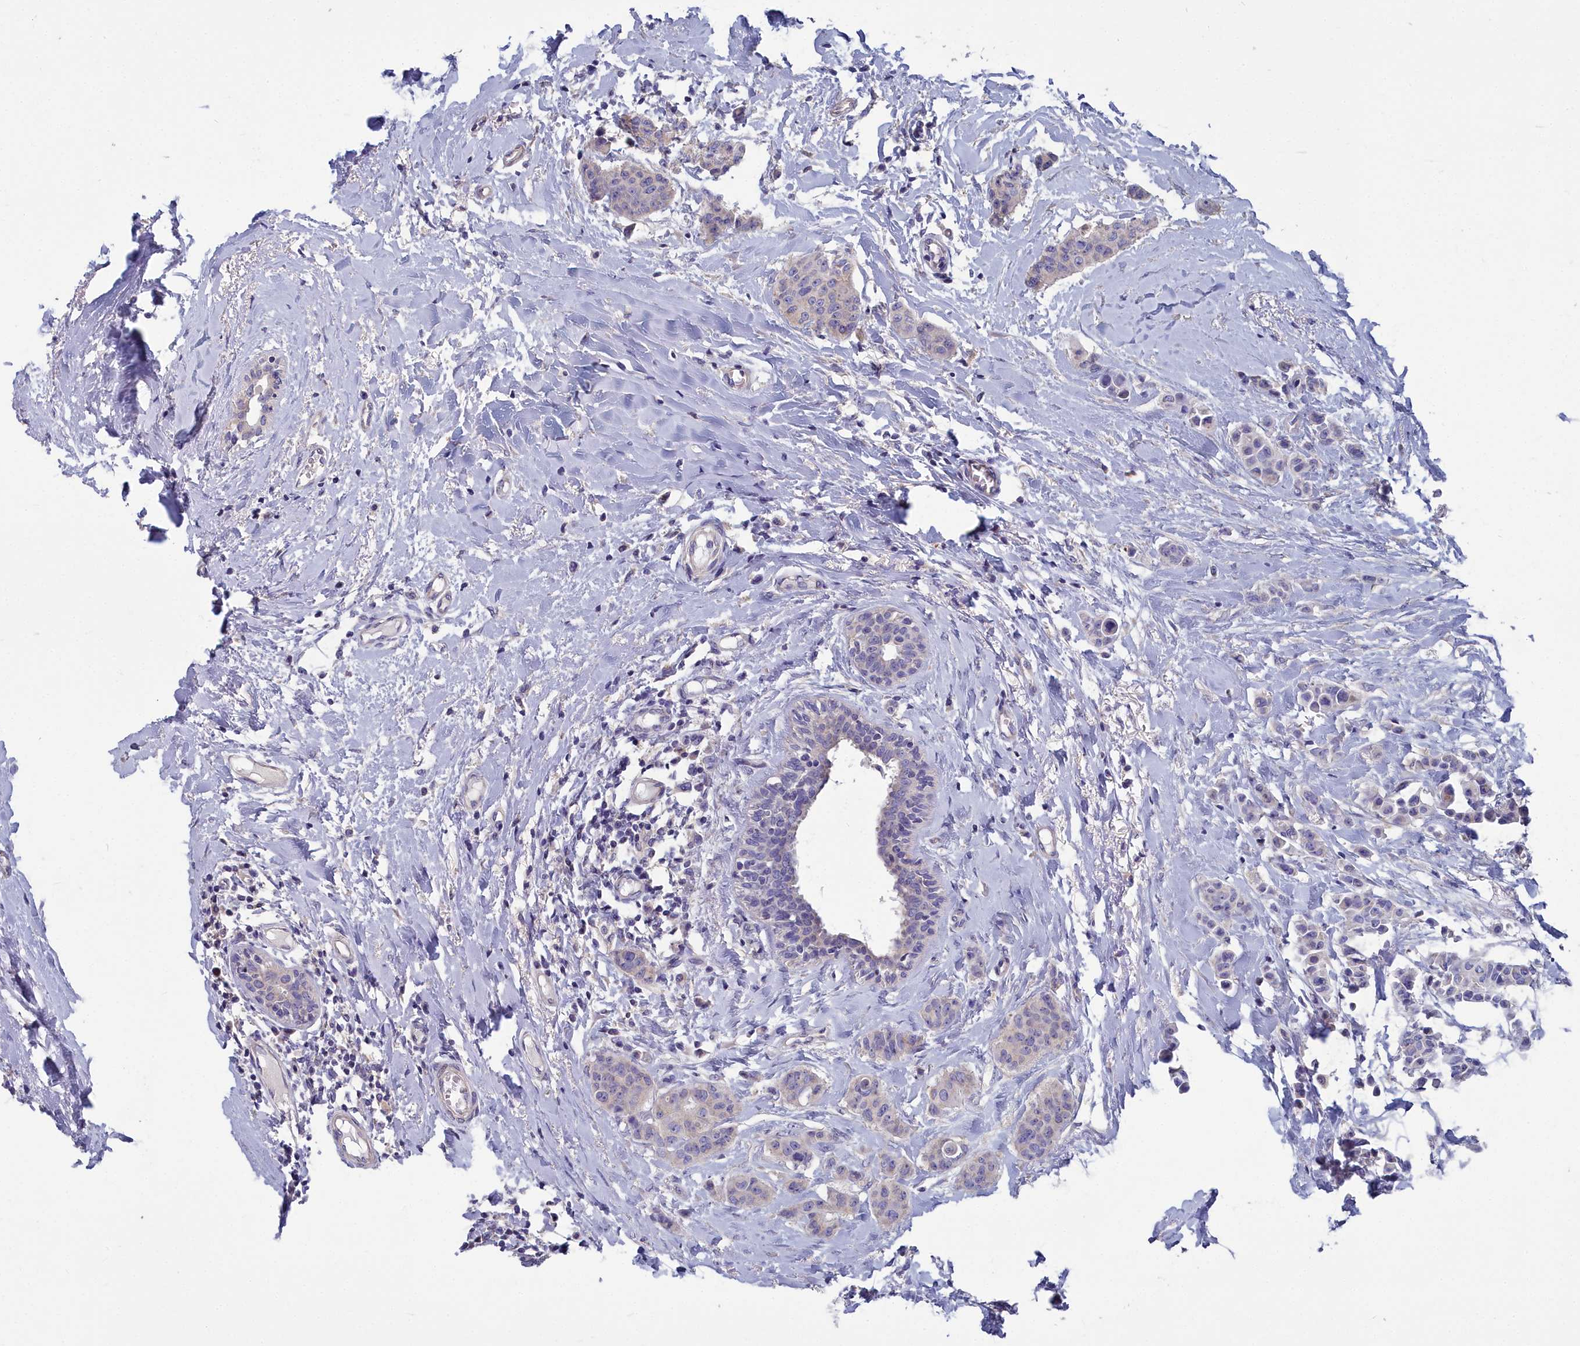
{"staining": {"intensity": "negative", "quantity": "none", "location": "none"}, "tissue": "breast cancer", "cell_type": "Tumor cells", "image_type": "cancer", "snomed": [{"axis": "morphology", "description": "Duct carcinoma"}, {"axis": "topography", "description": "Breast"}], "caption": "The immunohistochemistry (IHC) image has no significant staining in tumor cells of breast invasive ductal carcinoma tissue. (DAB immunohistochemistry visualized using brightfield microscopy, high magnification).", "gene": "COX20", "patient": {"sex": "female", "age": 40}}